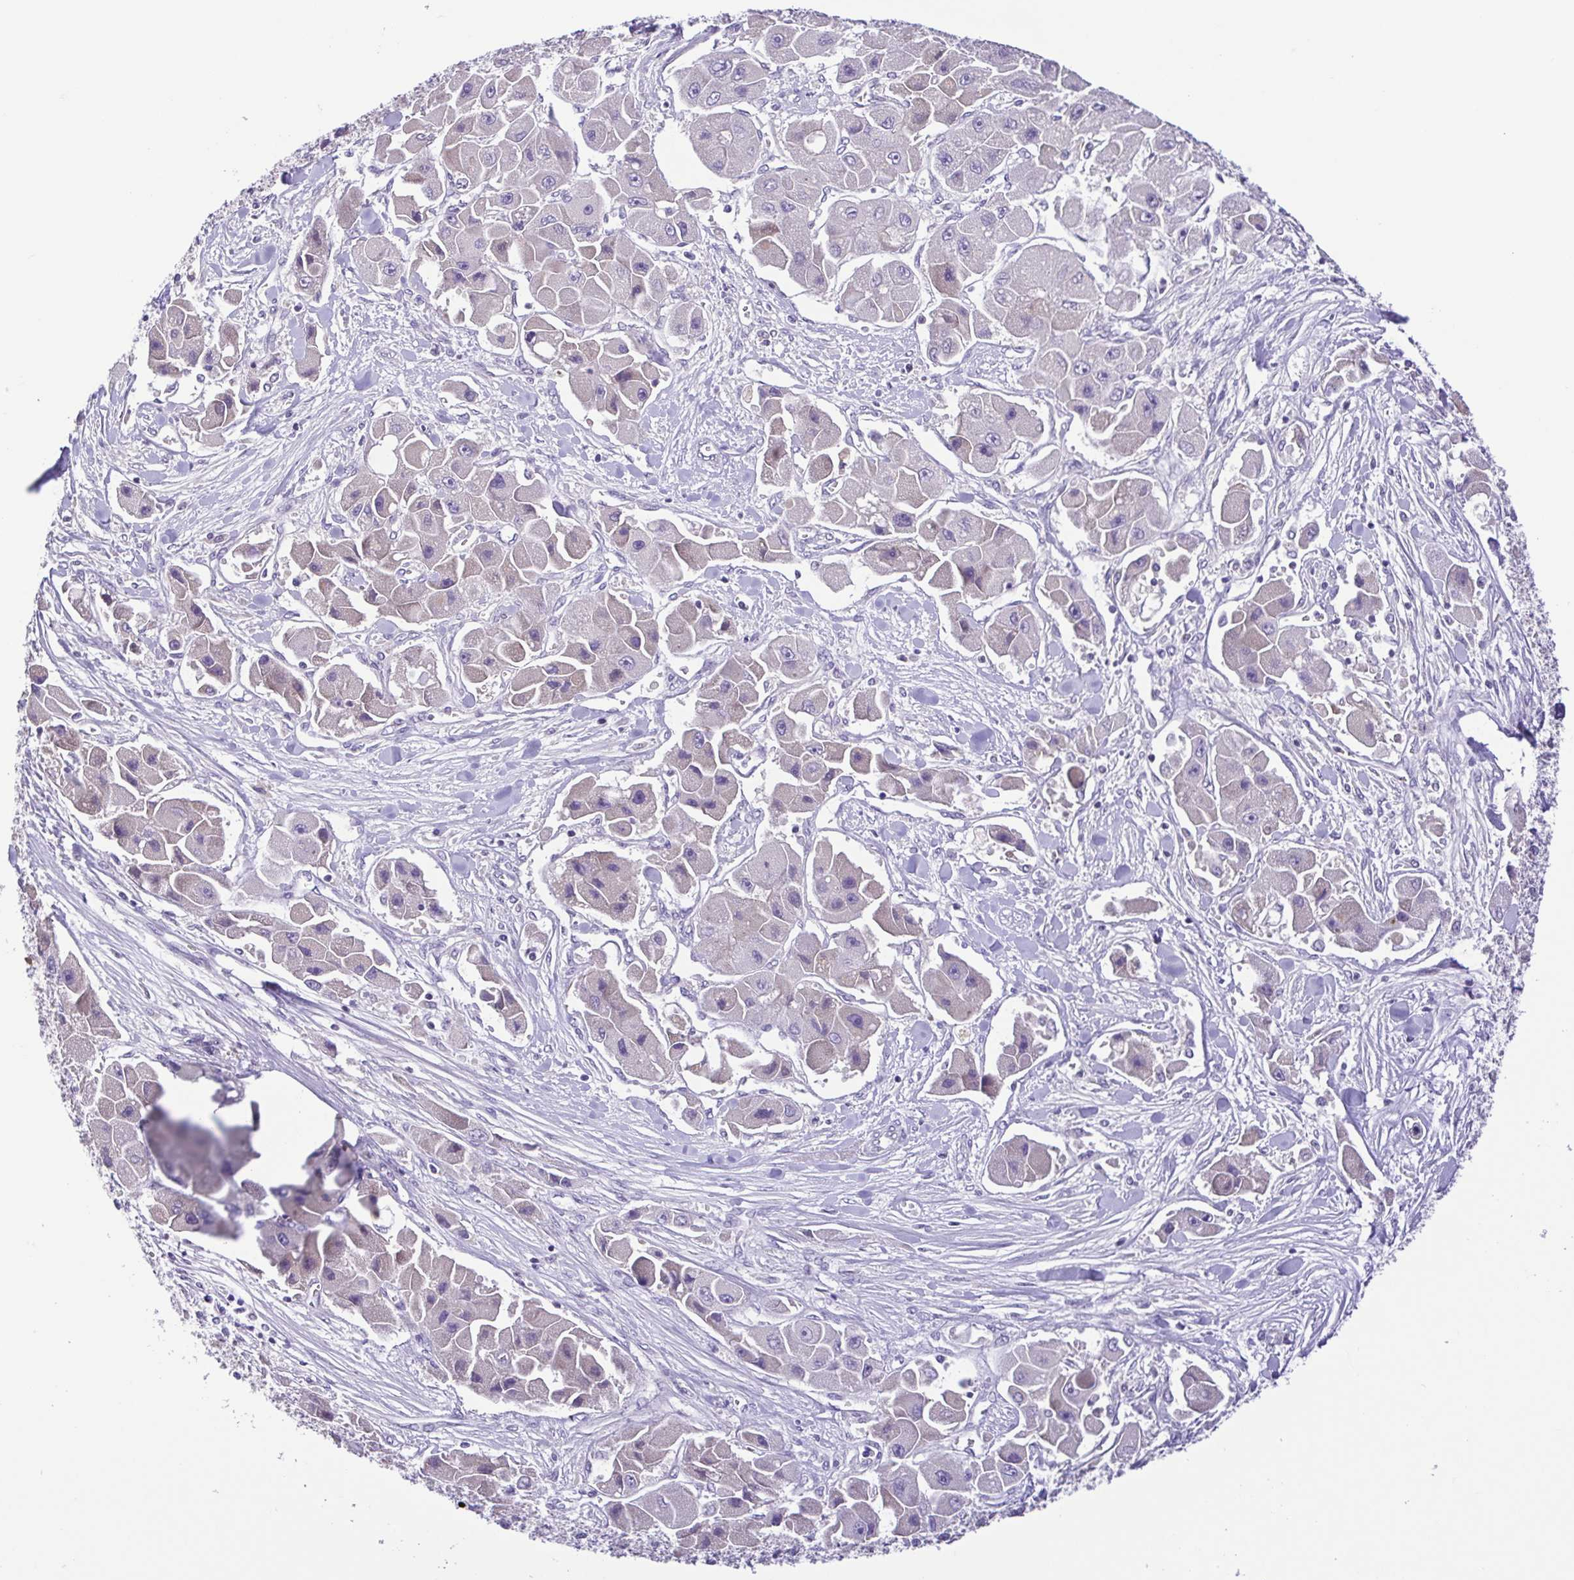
{"staining": {"intensity": "negative", "quantity": "none", "location": "none"}, "tissue": "liver cancer", "cell_type": "Tumor cells", "image_type": "cancer", "snomed": [{"axis": "morphology", "description": "Carcinoma, Hepatocellular, NOS"}, {"axis": "topography", "description": "Liver"}], "caption": "There is no significant positivity in tumor cells of liver hepatocellular carcinoma.", "gene": "IGFL1", "patient": {"sex": "male", "age": 24}}